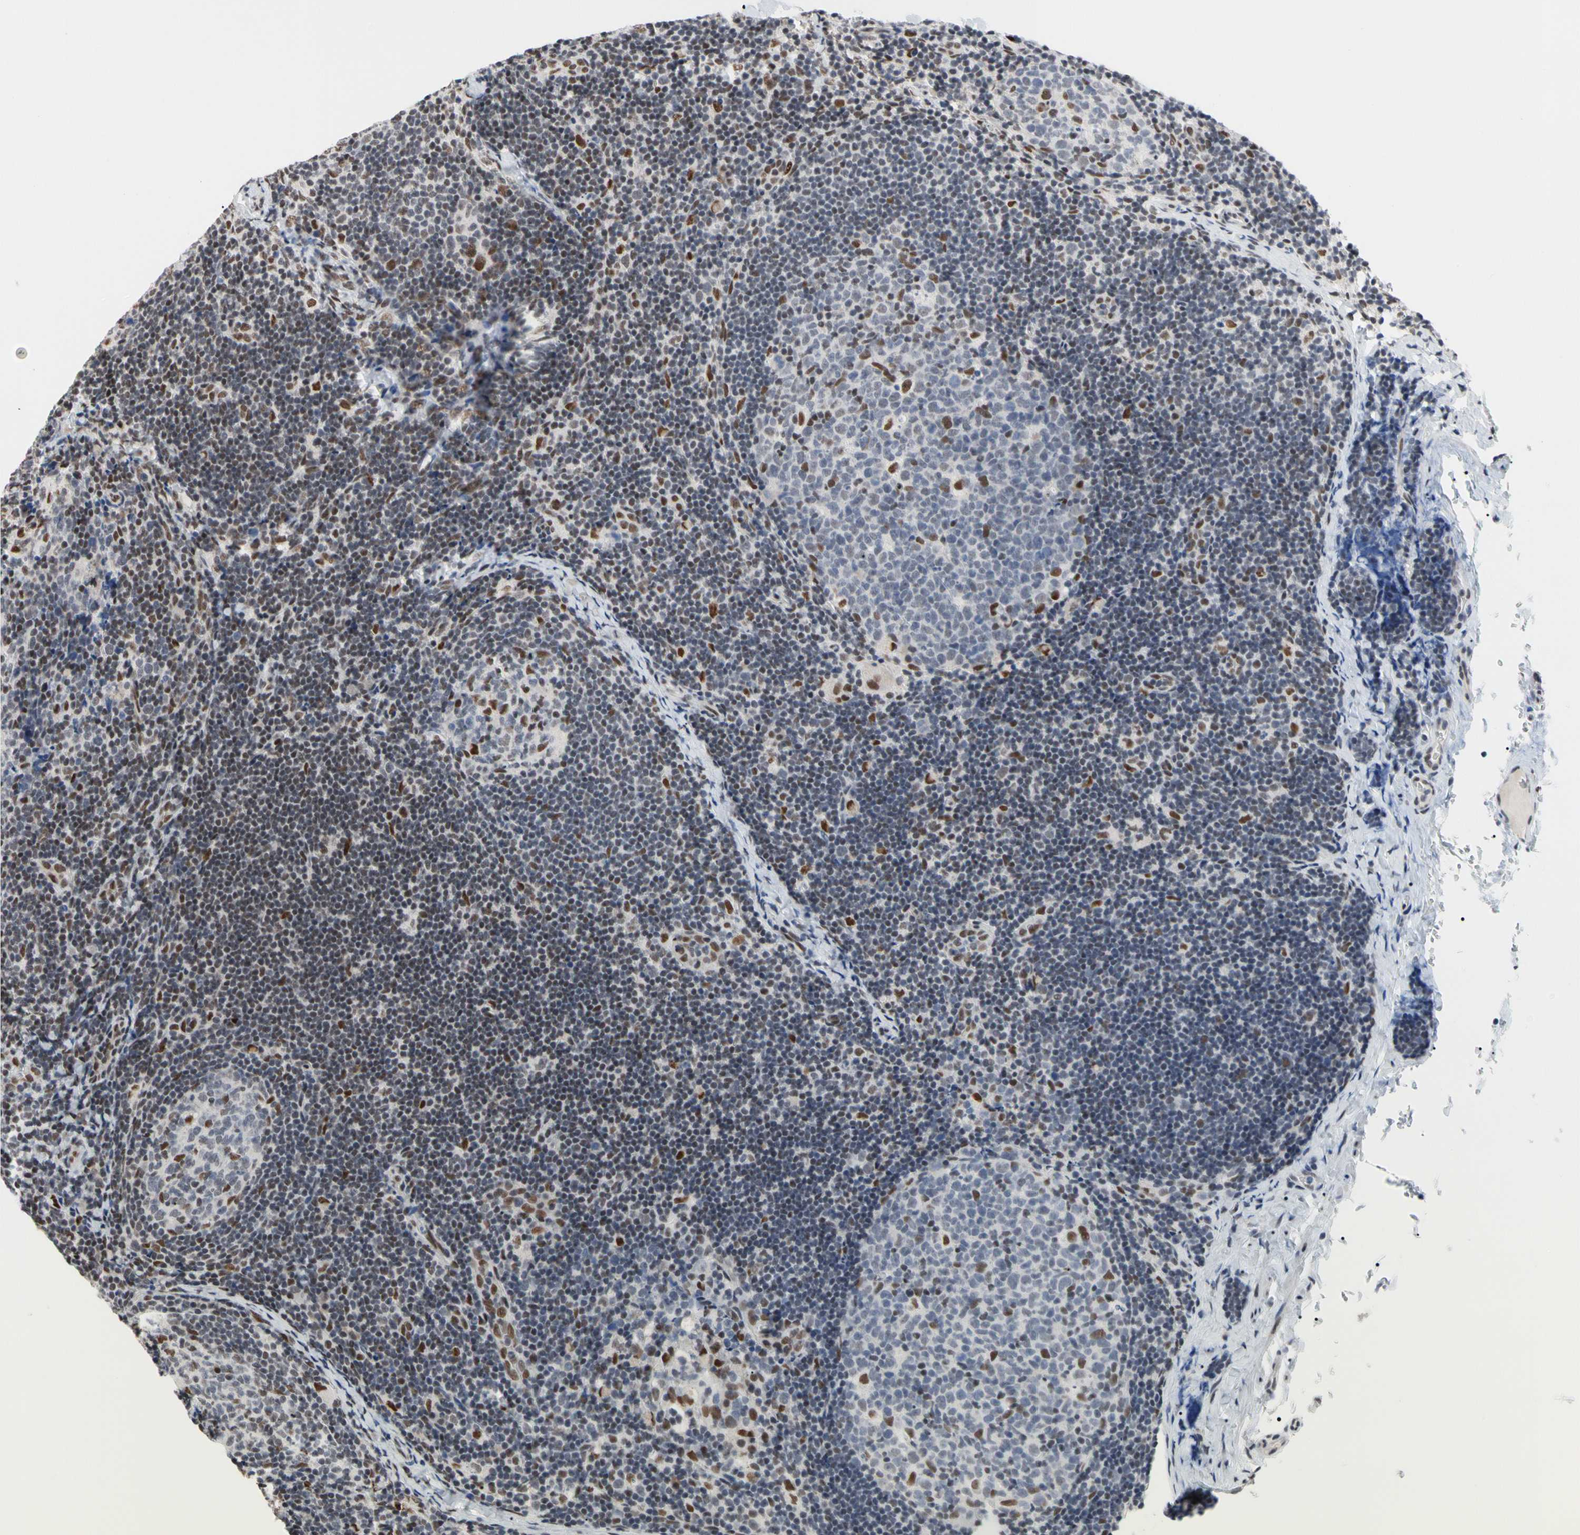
{"staining": {"intensity": "moderate", "quantity": "<25%", "location": "nuclear"}, "tissue": "lymph node", "cell_type": "Germinal center cells", "image_type": "normal", "snomed": [{"axis": "morphology", "description": "Normal tissue, NOS"}, {"axis": "topography", "description": "Lymph node"}], "caption": "Lymph node stained with immunohistochemistry displays moderate nuclear positivity in about <25% of germinal center cells.", "gene": "FAM98B", "patient": {"sex": "female", "age": 14}}